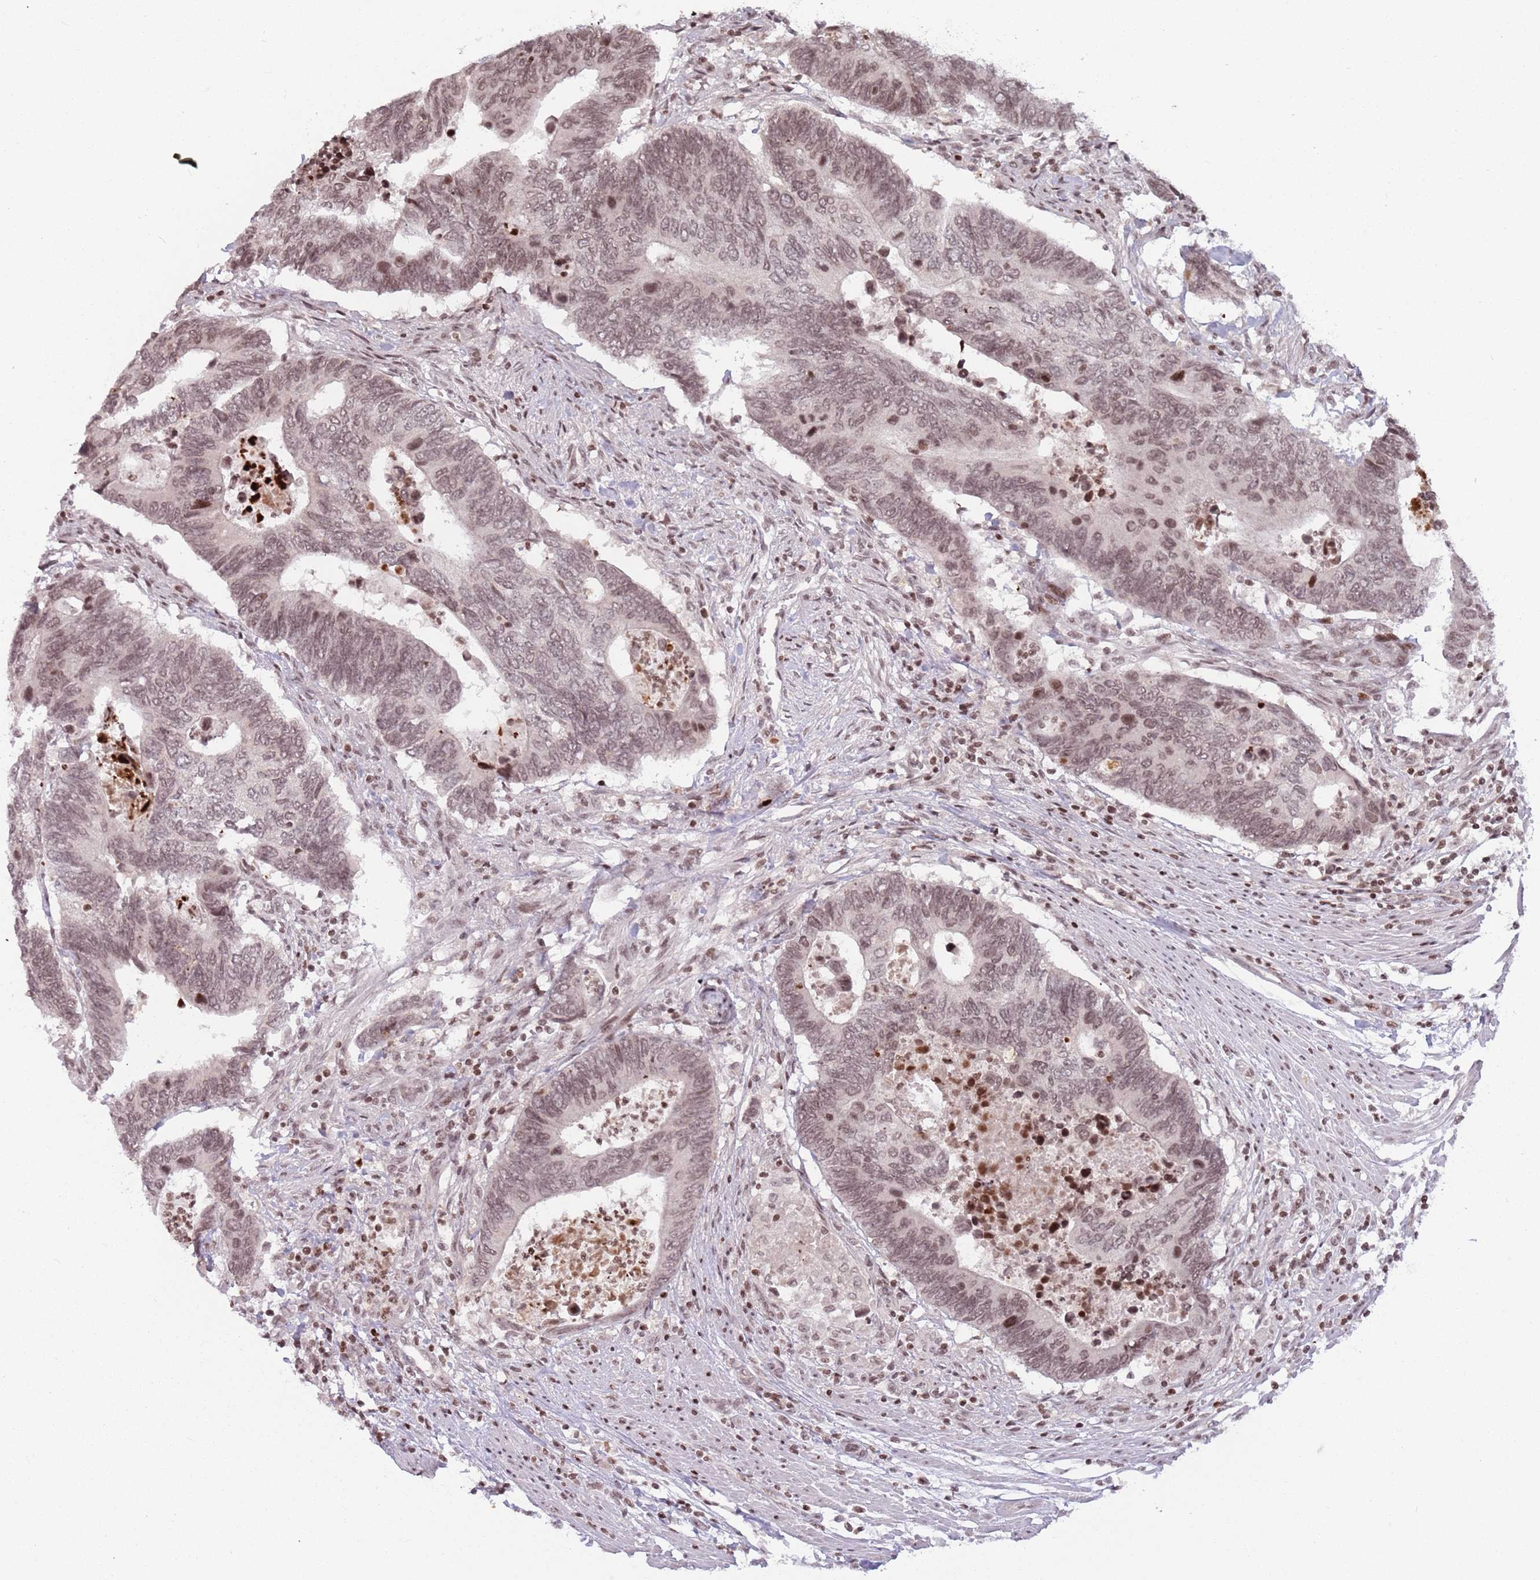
{"staining": {"intensity": "moderate", "quantity": ">75%", "location": "nuclear"}, "tissue": "colorectal cancer", "cell_type": "Tumor cells", "image_type": "cancer", "snomed": [{"axis": "morphology", "description": "Adenocarcinoma, NOS"}, {"axis": "topography", "description": "Colon"}], "caption": "The image shows staining of colorectal cancer, revealing moderate nuclear protein staining (brown color) within tumor cells. Immunohistochemistry (ihc) stains the protein in brown and the nuclei are stained blue.", "gene": "SH3RF3", "patient": {"sex": "male", "age": 87}}